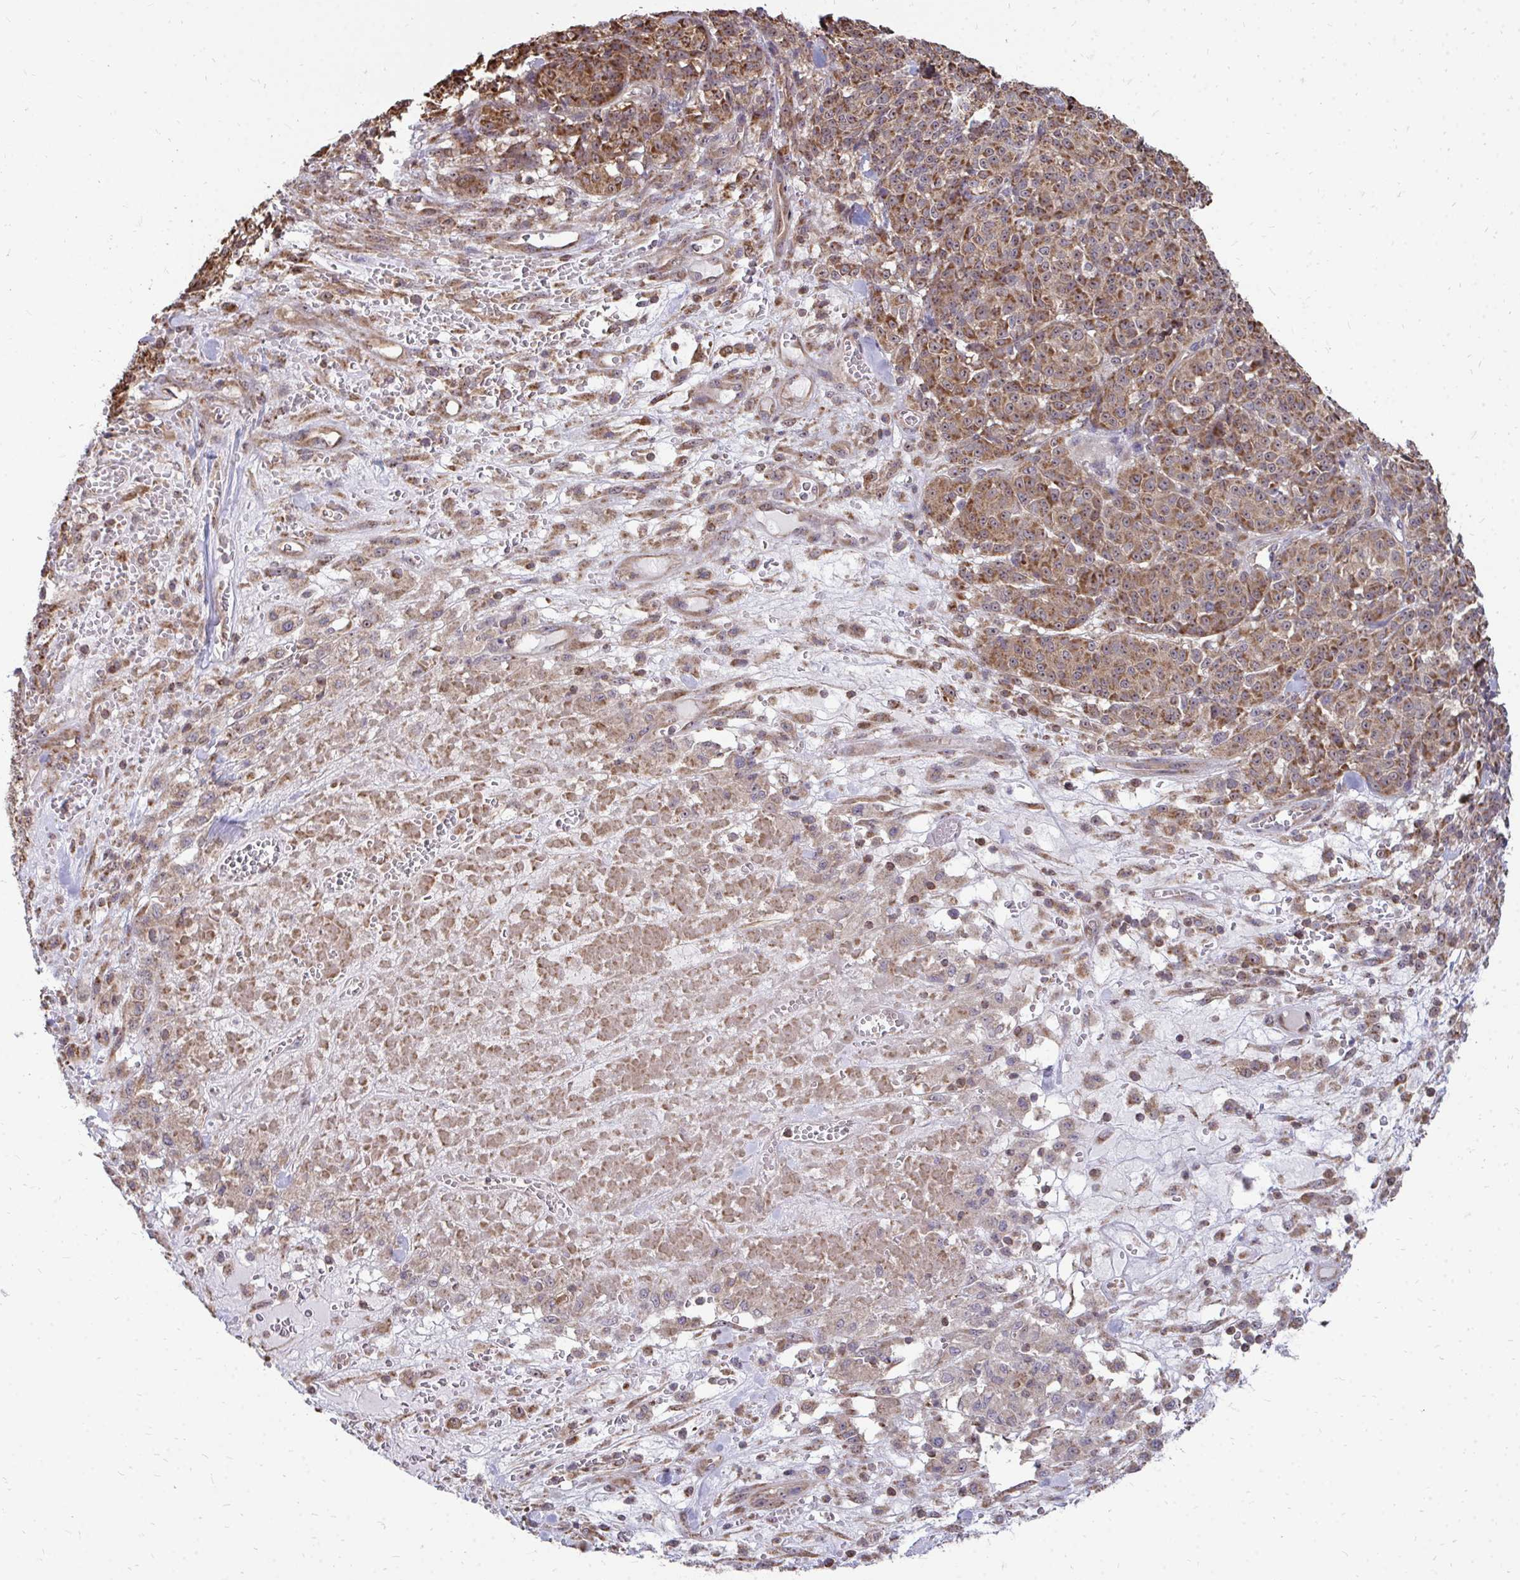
{"staining": {"intensity": "moderate", "quantity": ">75%", "location": "cytoplasmic/membranous"}, "tissue": "melanoma", "cell_type": "Tumor cells", "image_type": "cancer", "snomed": [{"axis": "morphology", "description": "Normal tissue, NOS"}, {"axis": "morphology", "description": "Malignant melanoma, NOS"}, {"axis": "topography", "description": "Skin"}], "caption": "This micrograph exhibits IHC staining of human melanoma, with medium moderate cytoplasmic/membranous positivity in approximately >75% of tumor cells.", "gene": "DNAJA2", "patient": {"sex": "female", "age": 34}}